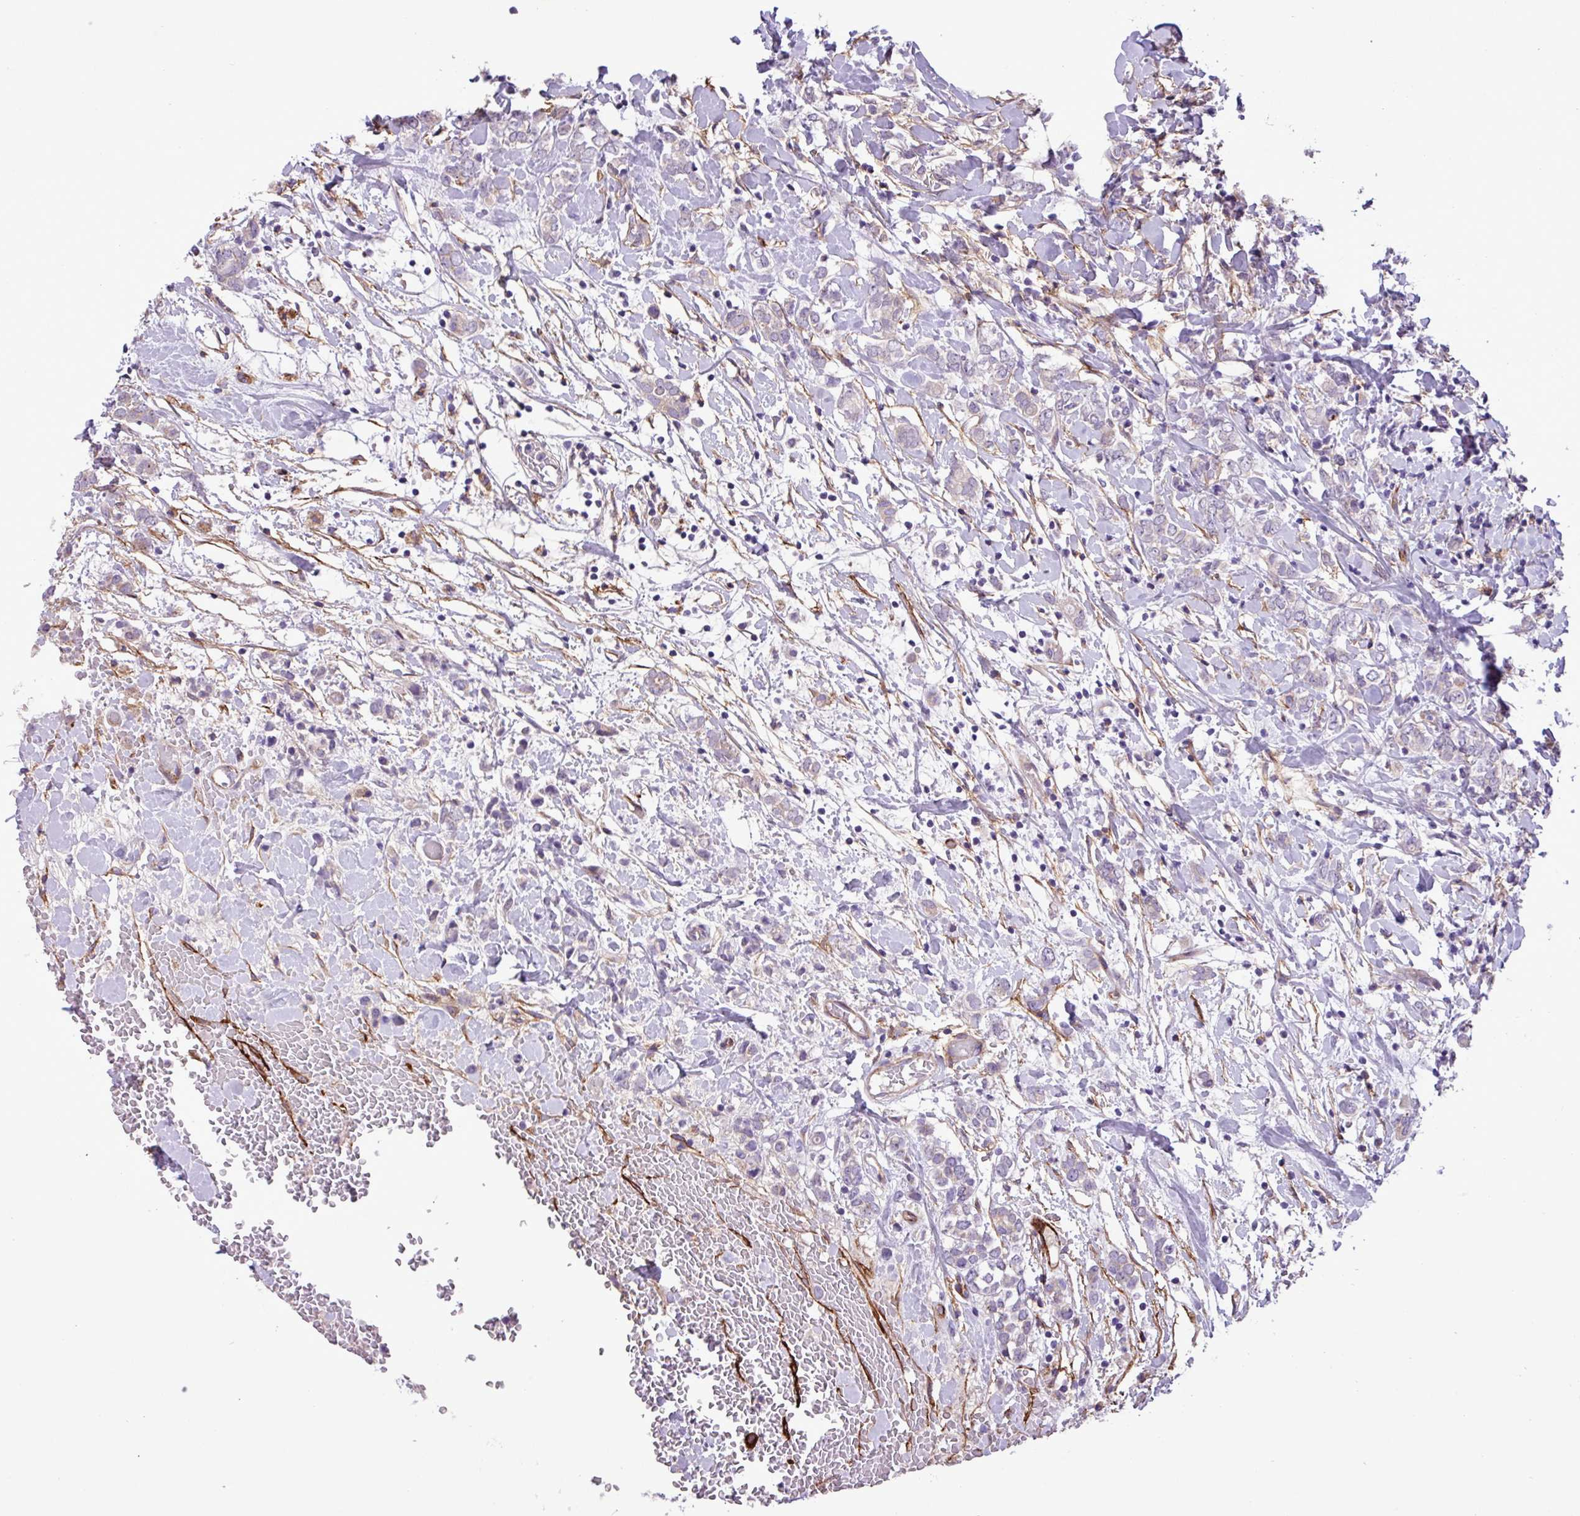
{"staining": {"intensity": "negative", "quantity": "none", "location": "none"}, "tissue": "breast cancer", "cell_type": "Tumor cells", "image_type": "cancer", "snomed": [{"axis": "morphology", "description": "Normal tissue, NOS"}, {"axis": "morphology", "description": "Lobular carcinoma"}, {"axis": "topography", "description": "Breast"}], "caption": "Protein analysis of lobular carcinoma (breast) displays no significant expression in tumor cells. (Immunohistochemistry, brightfield microscopy, high magnification).", "gene": "CD248", "patient": {"sex": "female", "age": 47}}